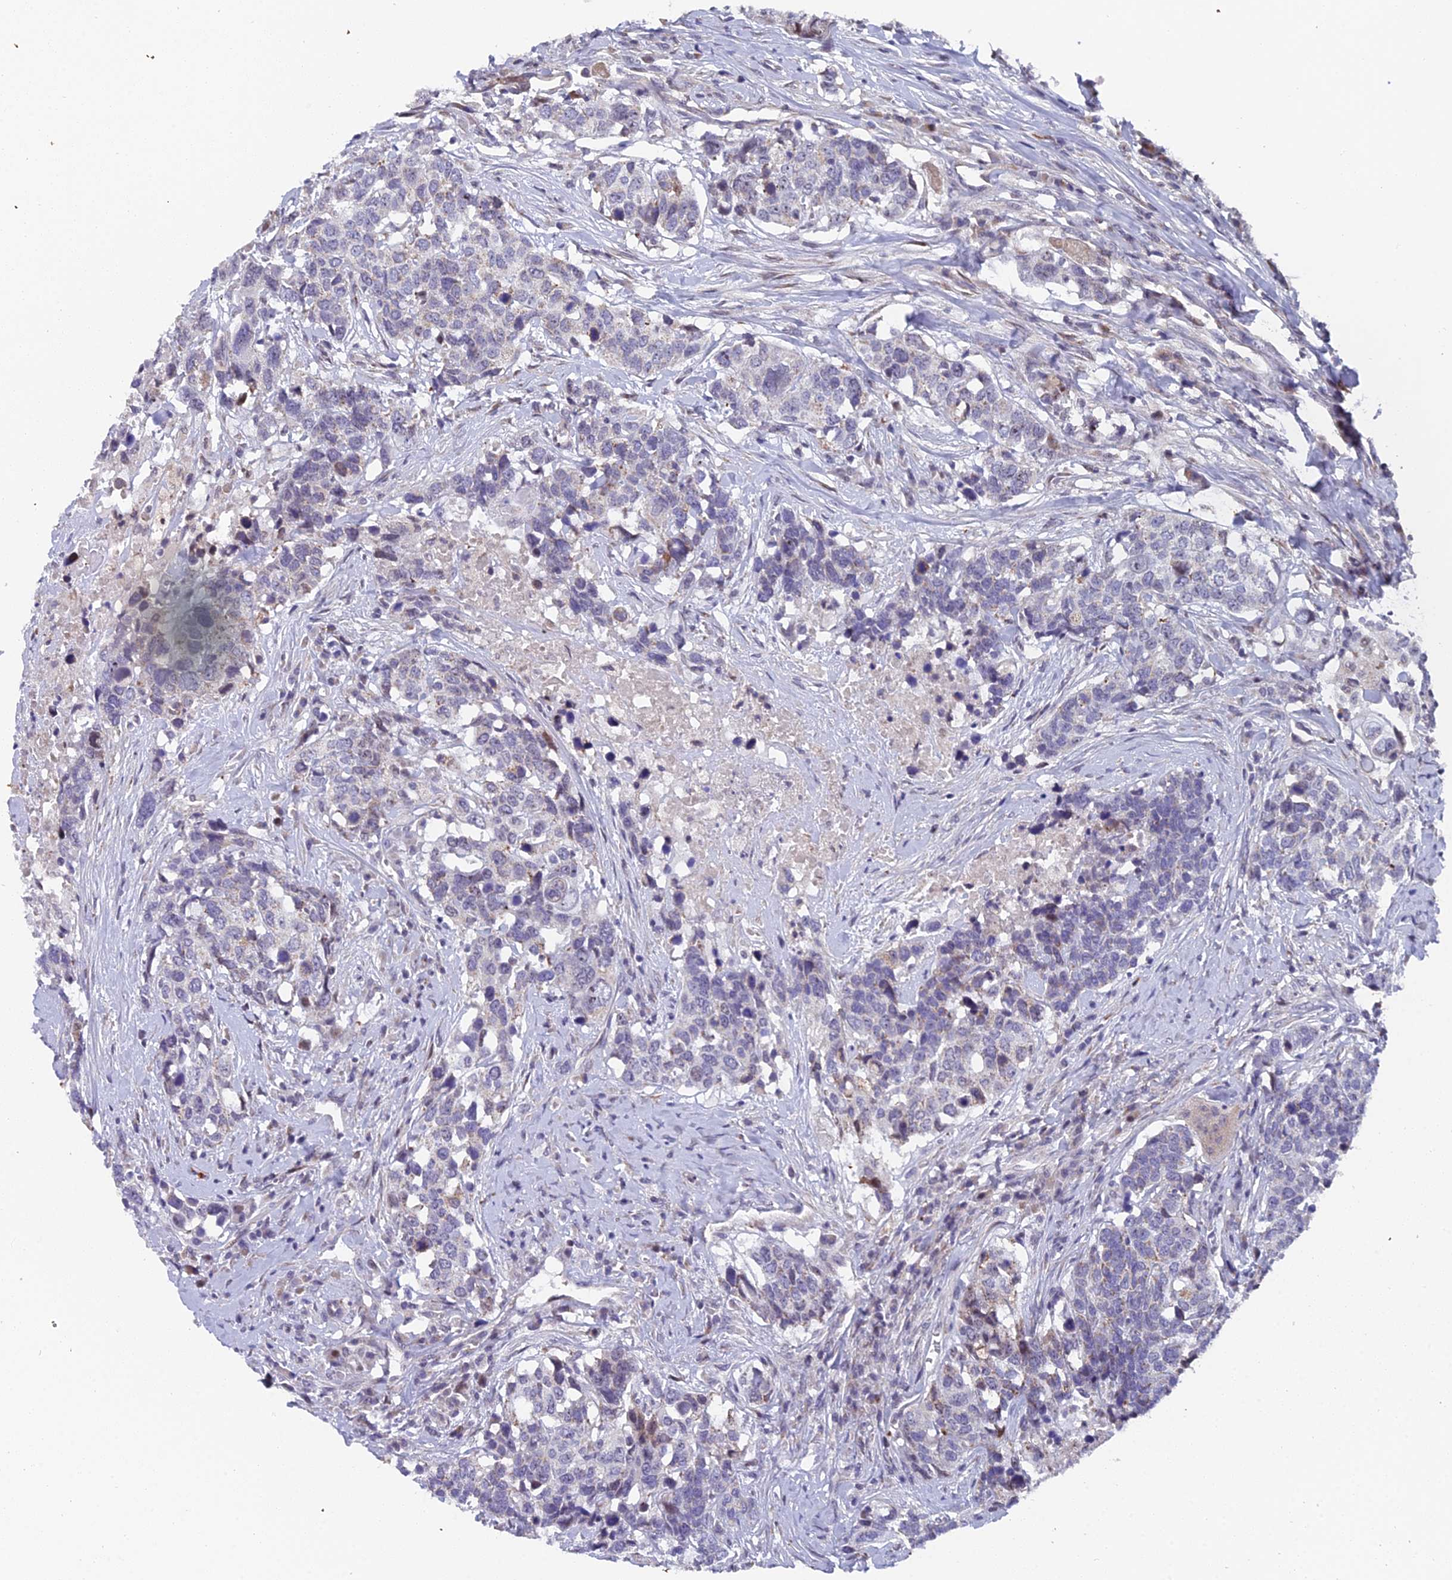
{"staining": {"intensity": "negative", "quantity": "none", "location": "none"}, "tissue": "head and neck cancer", "cell_type": "Tumor cells", "image_type": "cancer", "snomed": [{"axis": "morphology", "description": "Squamous cell carcinoma, NOS"}, {"axis": "topography", "description": "Head-Neck"}], "caption": "Tumor cells show no significant protein positivity in head and neck cancer.", "gene": "XKR9", "patient": {"sex": "male", "age": 66}}